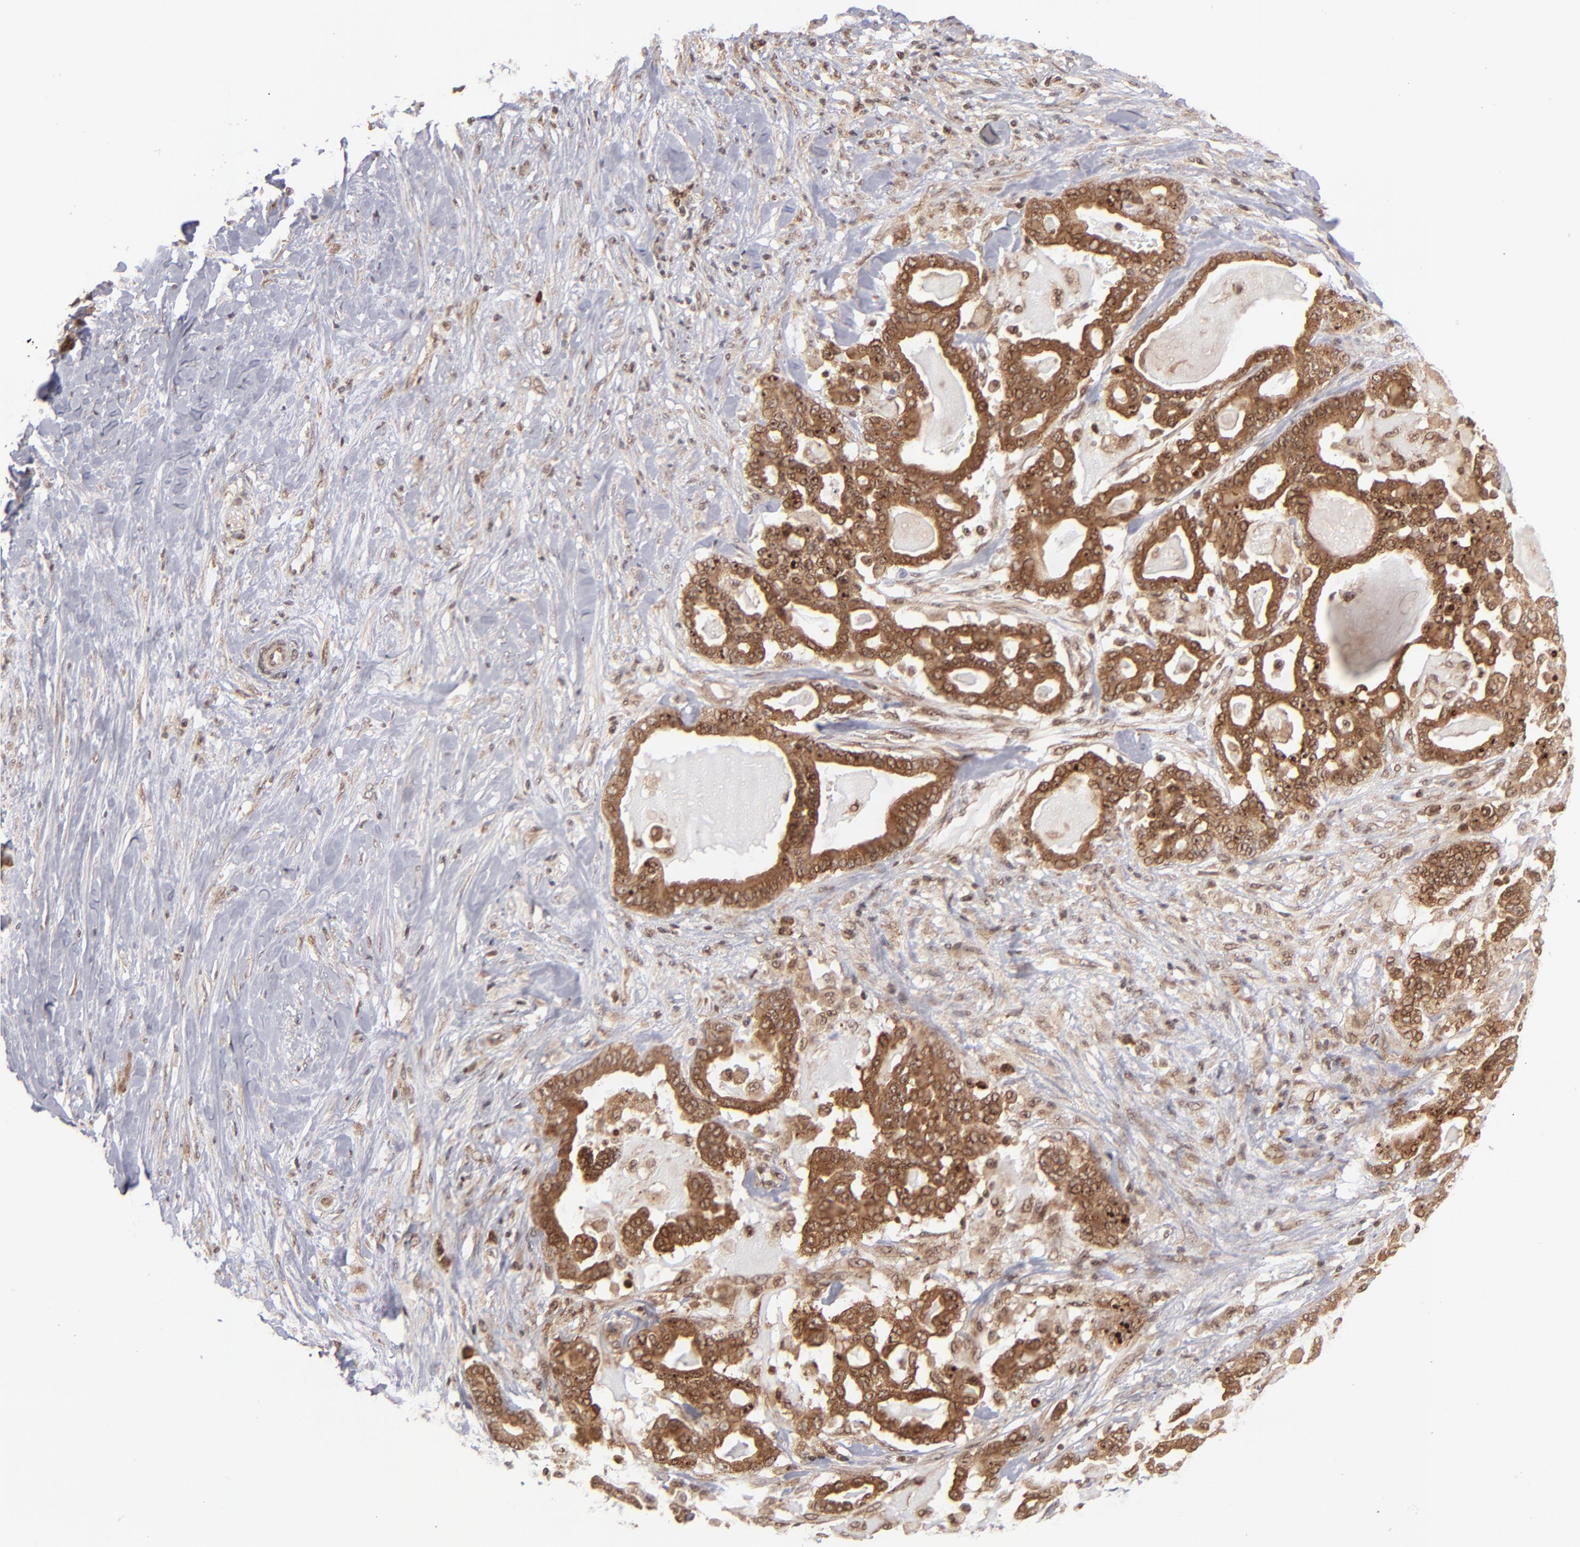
{"staining": {"intensity": "strong", "quantity": ">75%", "location": "cytoplasmic/membranous,nuclear"}, "tissue": "pancreatic cancer", "cell_type": "Tumor cells", "image_type": "cancer", "snomed": [{"axis": "morphology", "description": "Adenocarcinoma, NOS"}, {"axis": "topography", "description": "Pancreas"}], "caption": "Approximately >75% of tumor cells in pancreatic adenocarcinoma show strong cytoplasmic/membranous and nuclear protein staining as visualized by brown immunohistochemical staining.", "gene": "RGS6", "patient": {"sex": "male", "age": 63}}